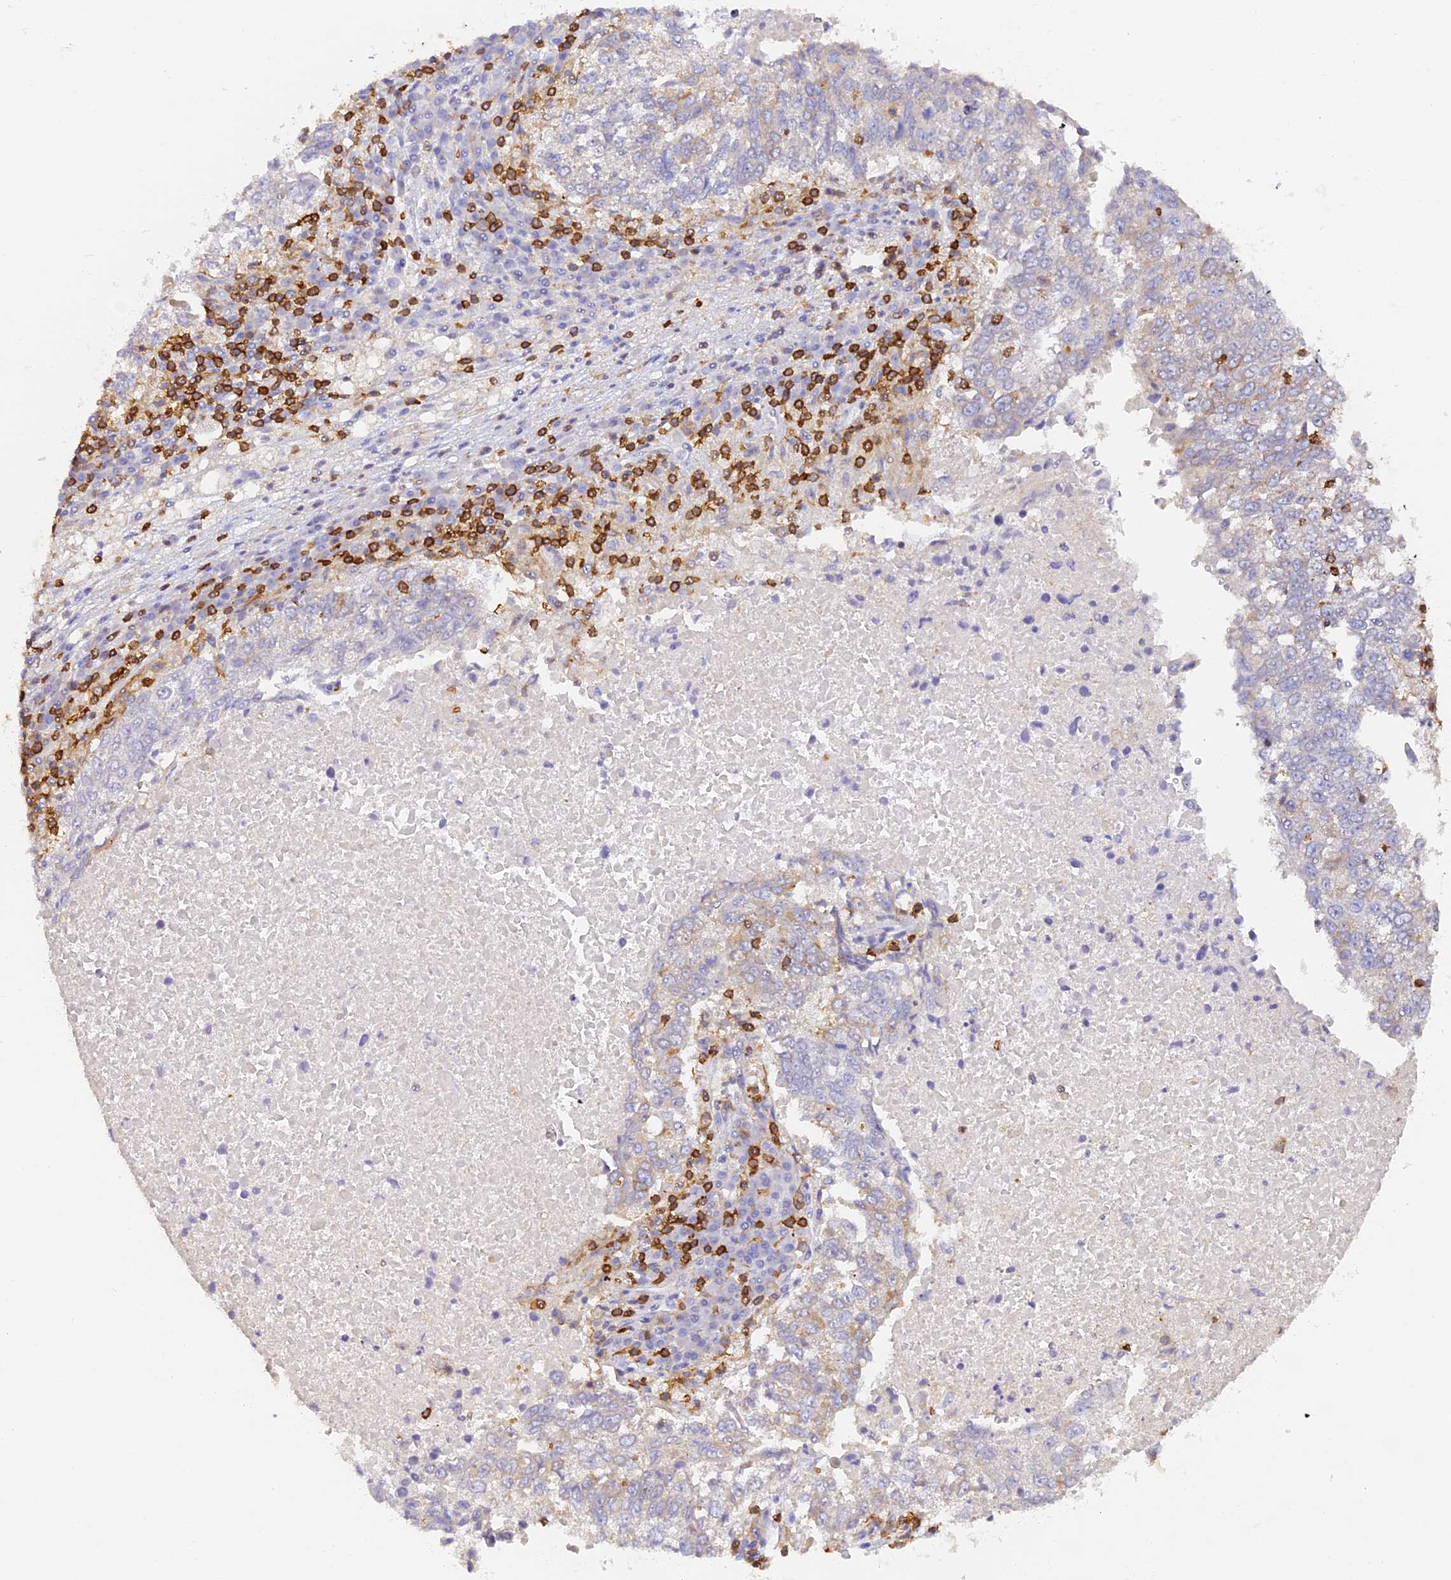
{"staining": {"intensity": "negative", "quantity": "none", "location": "none"}, "tissue": "lung cancer", "cell_type": "Tumor cells", "image_type": "cancer", "snomed": [{"axis": "morphology", "description": "Squamous cell carcinoma, NOS"}, {"axis": "topography", "description": "Lung"}], "caption": "There is no significant positivity in tumor cells of lung cancer (squamous cell carcinoma).", "gene": "FYB1", "patient": {"sex": "male", "age": 73}}